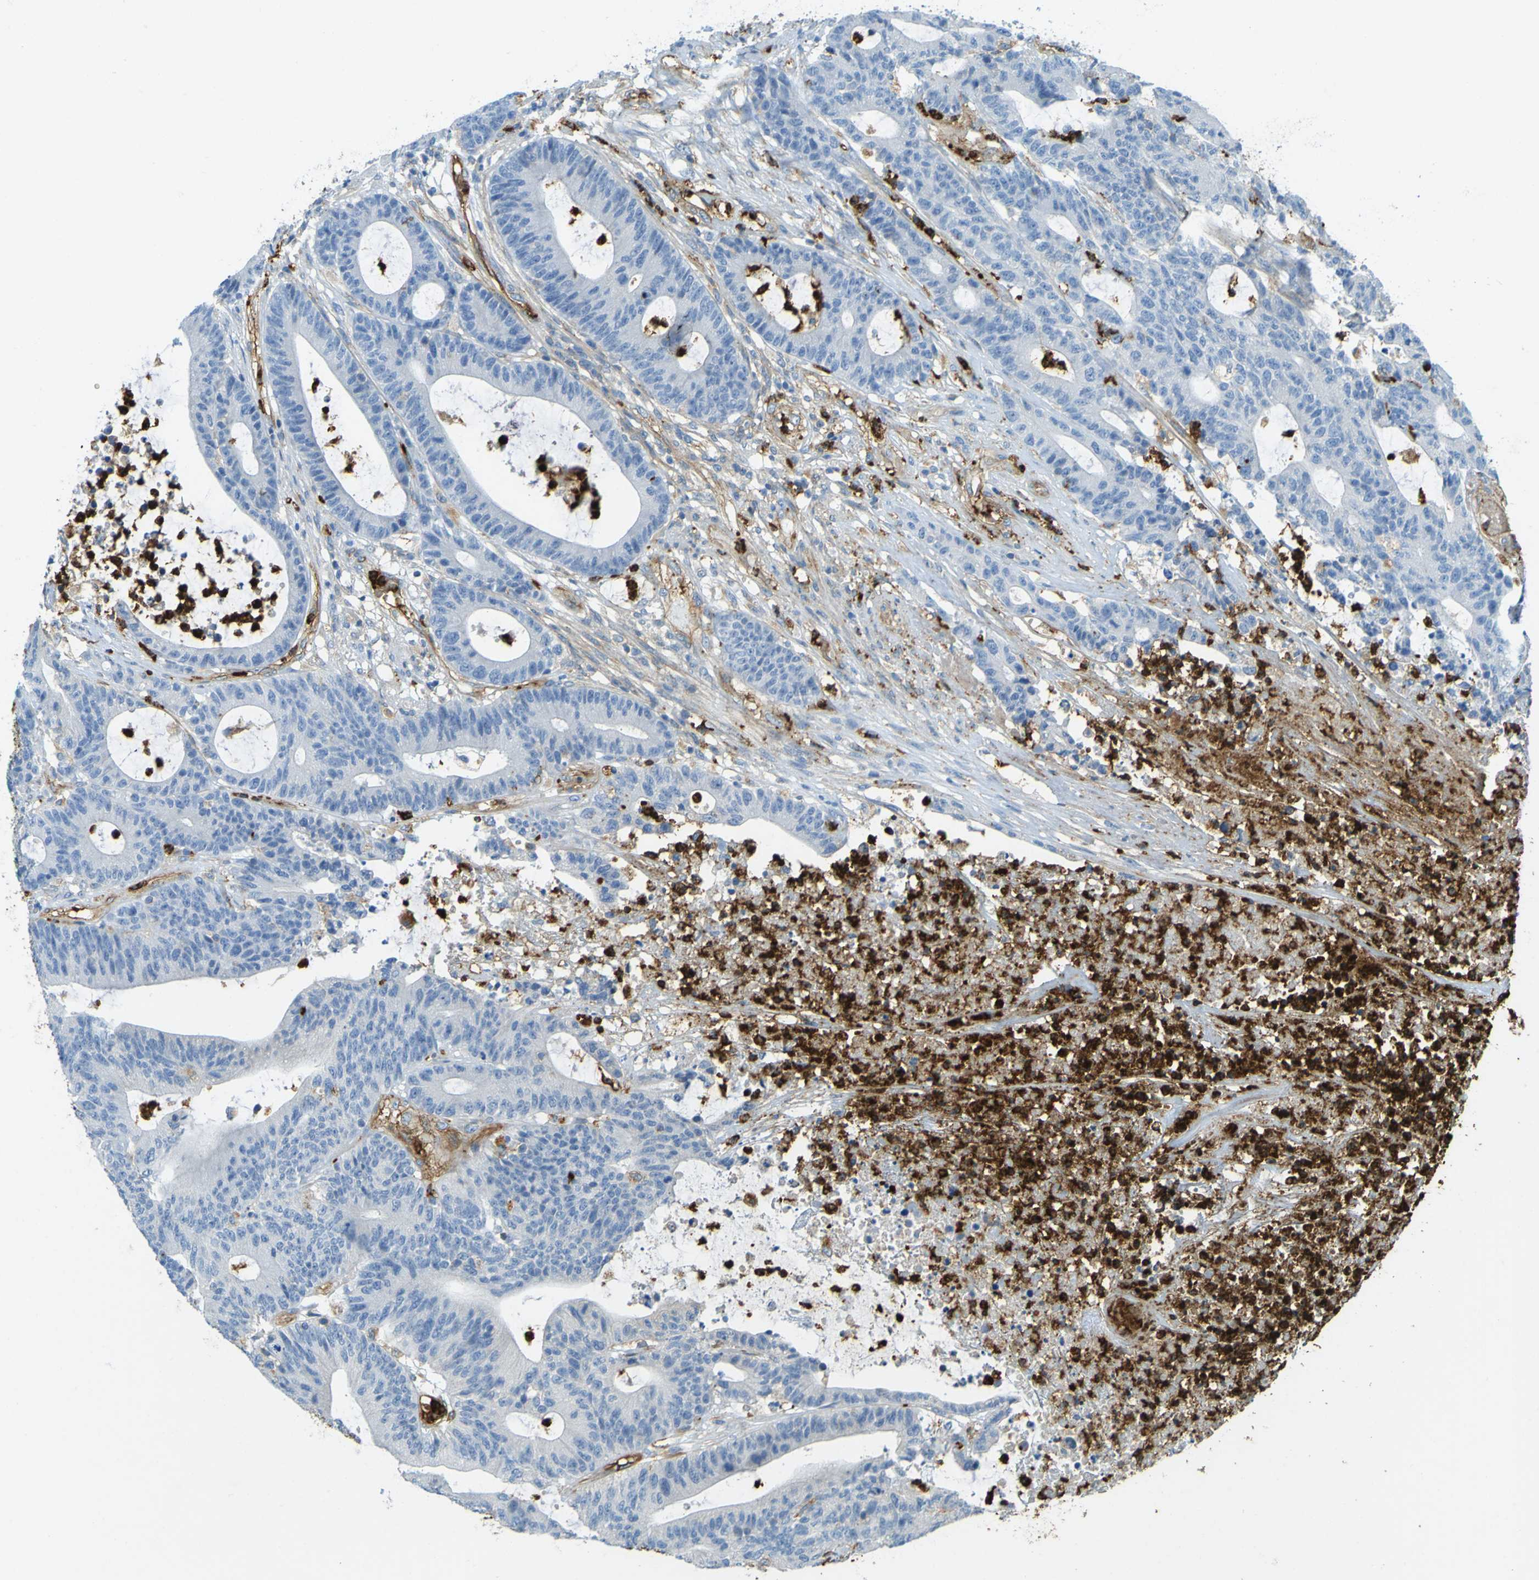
{"staining": {"intensity": "negative", "quantity": "none", "location": "none"}, "tissue": "colorectal cancer", "cell_type": "Tumor cells", "image_type": "cancer", "snomed": [{"axis": "morphology", "description": "Adenocarcinoma, NOS"}, {"axis": "topography", "description": "Colon"}], "caption": "This is an immunohistochemistry photomicrograph of colorectal cancer (adenocarcinoma). There is no expression in tumor cells.", "gene": "PLXDC1", "patient": {"sex": "female", "age": 84}}